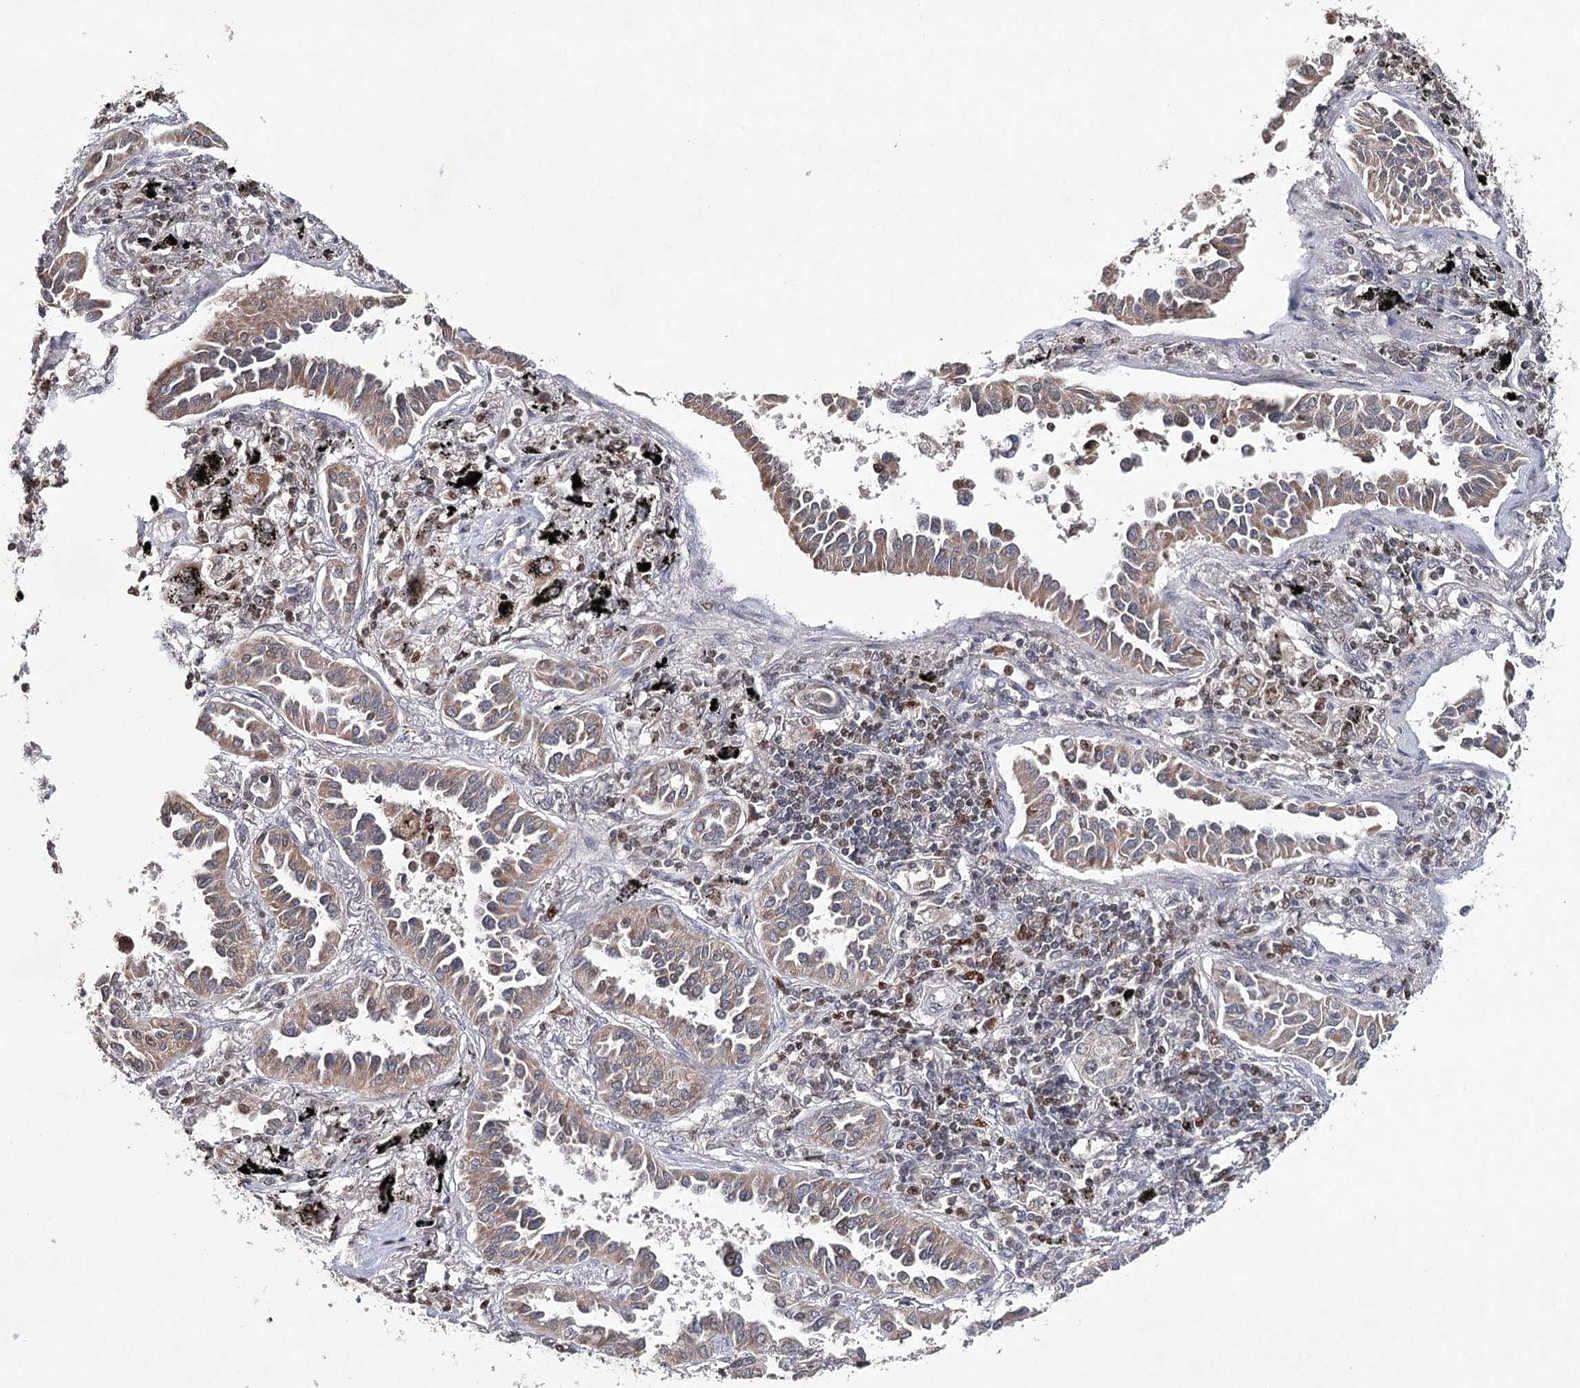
{"staining": {"intensity": "moderate", "quantity": ">75%", "location": "cytoplasmic/membranous"}, "tissue": "lung cancer", "cell_type": "Tumor cells", "image_type": "cancer", "snomed": [{"axis": "morphology", "description": "Normal tissue, NOS"}, {"axis": "morphology", "description": "Adenocarcinoma, NOS"}, {"axis": "topography", "description": "Lung"}], "caption": "The image exhibits a brown stain indicating the presence of a protein in the cytoplasmic/membranous of tumor cells in lung cancer (adenocarcinoma). The protein is shown in brown color, while the nuclei are stained blue.", "gene": "ICOS", "patient": {"sex": "male", "age": 59}}